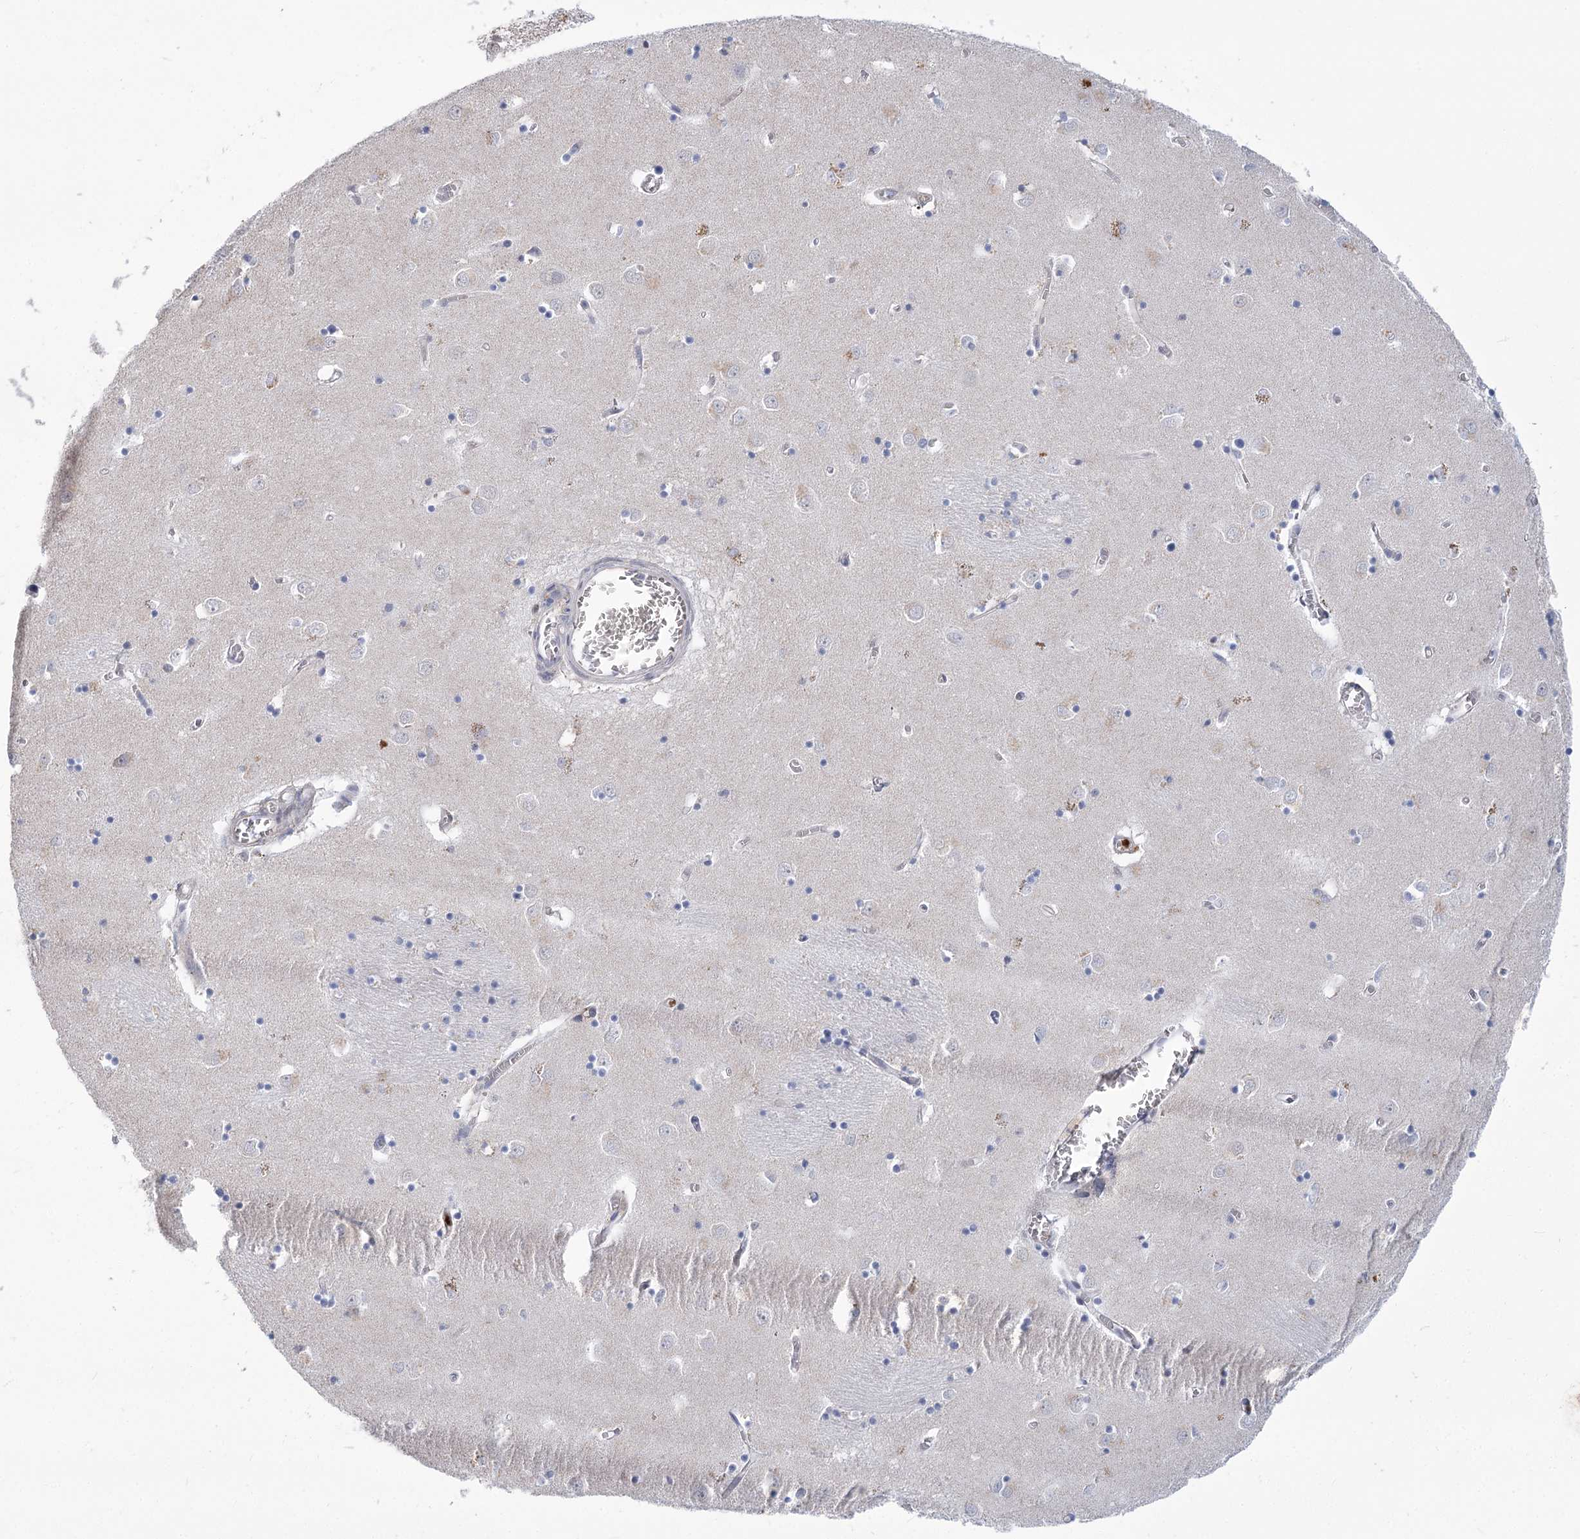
{"staining": {"intensity": "negative", "quantity": "none", "location": "none"}, "tissue": "caudate", "cell_type": "Glial cells", "image_type": "normal", "snomed": [{"axis": "morphology", "description": "Normal tissue, NOS"}, {"axis": "topography", "description": "Lateral ventricle wall"}], "caption": "Immunohistochemical staining of benign caudate displays no significant expression in glial cells.", "gene": "THAP6", "patient": {"sex": "male", "age": 70}}